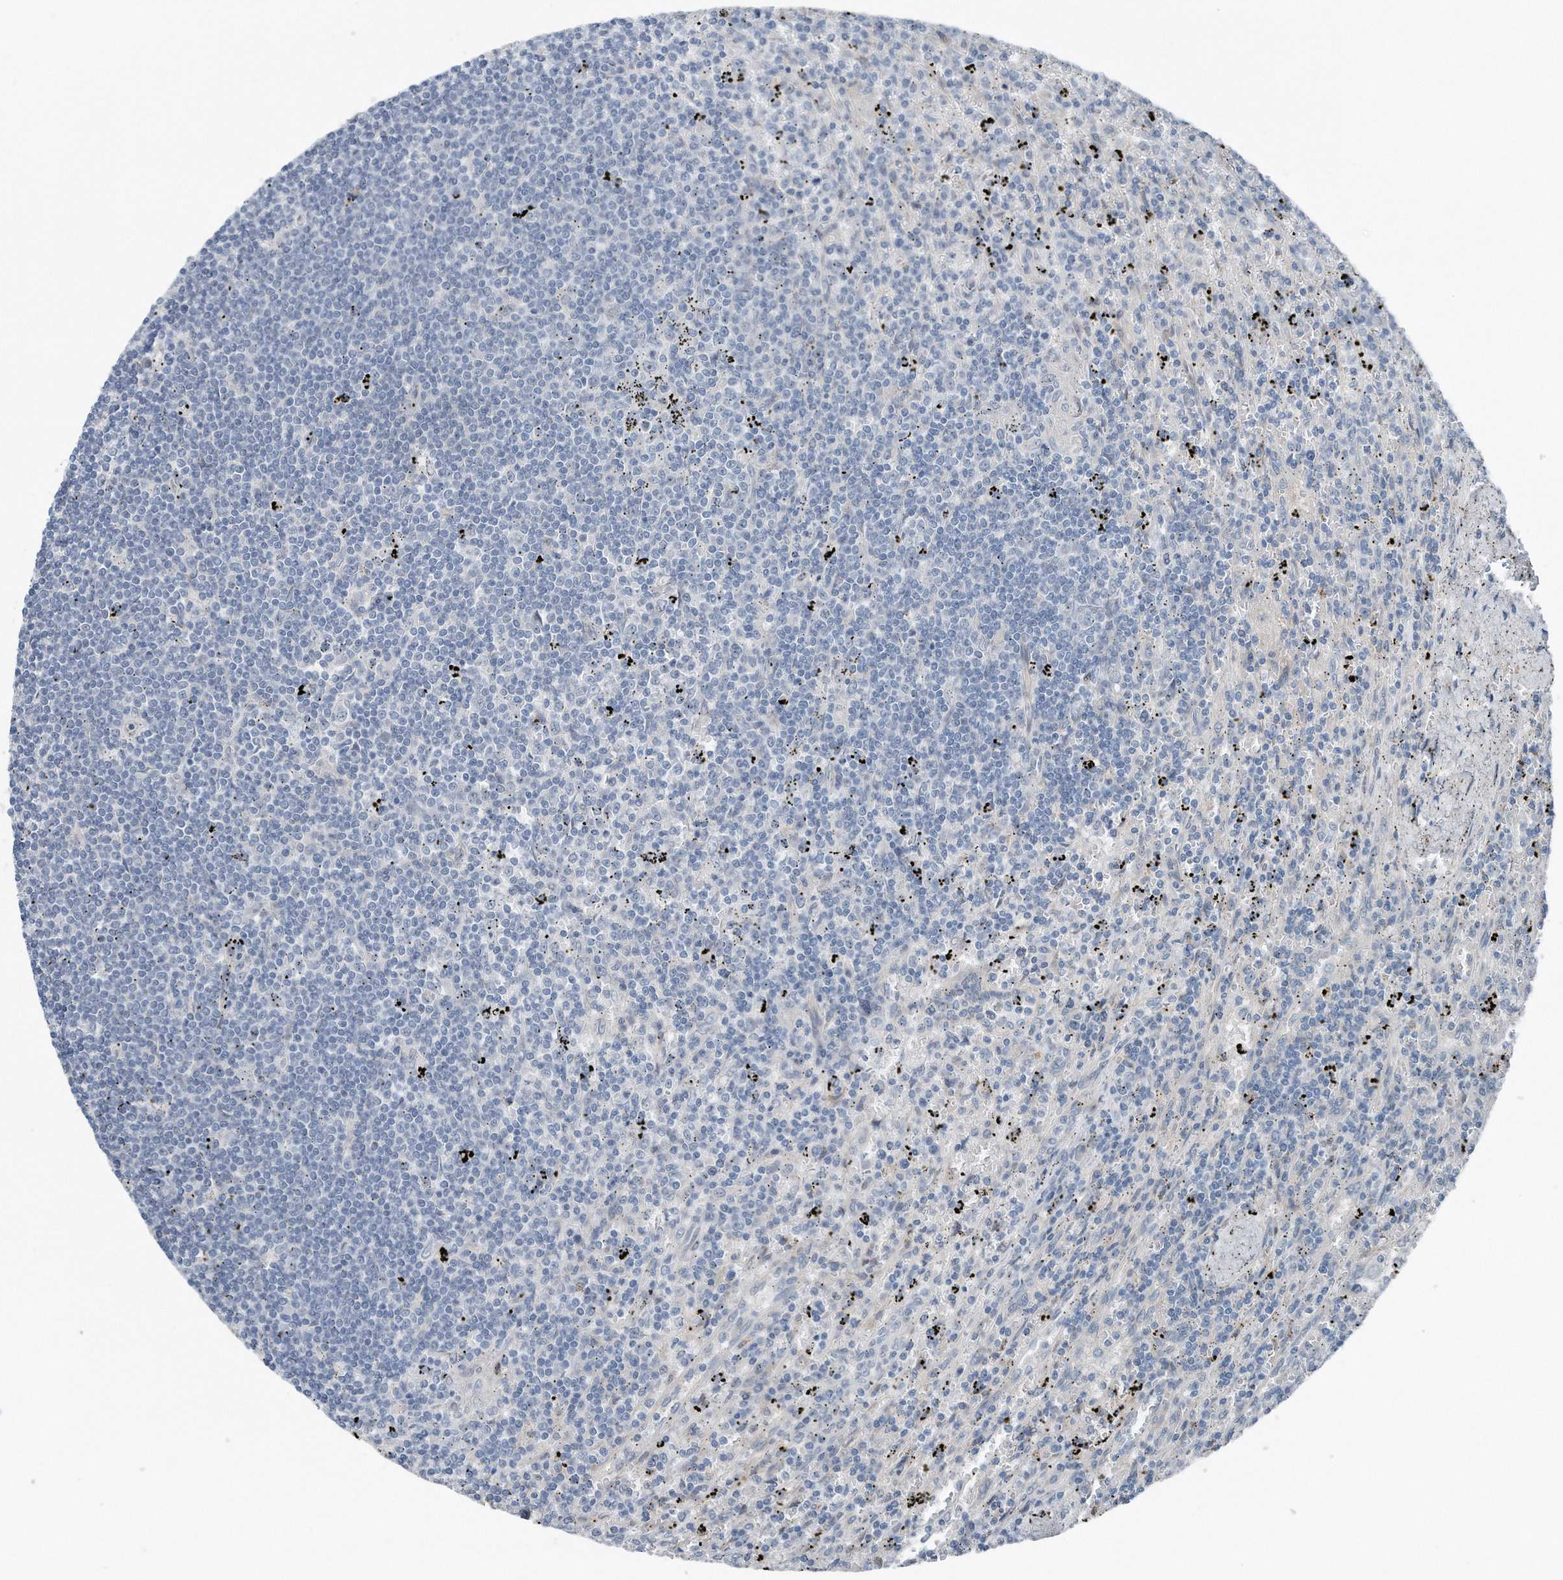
{"staining": {"intensity": "negative", "quantity": "none", "location": "none"}, "tissue": "lymphoma", "cell_type": "Tumor cells", "image_type": "cancer", "snomed": [{"axis": "morphology", "description": "Malignant lymphoma, non-Hodgkin's type, Low grade"}, {"axis": "topography", "description": "Spleen"}], "caption": "An immunohistochemistry (IHC) histopathology image of lymphoma is shown. There is no staining in tumor cells of lymphoma.", "gene": "YRDC", "patient": {"sex": "male", "age": 76}}